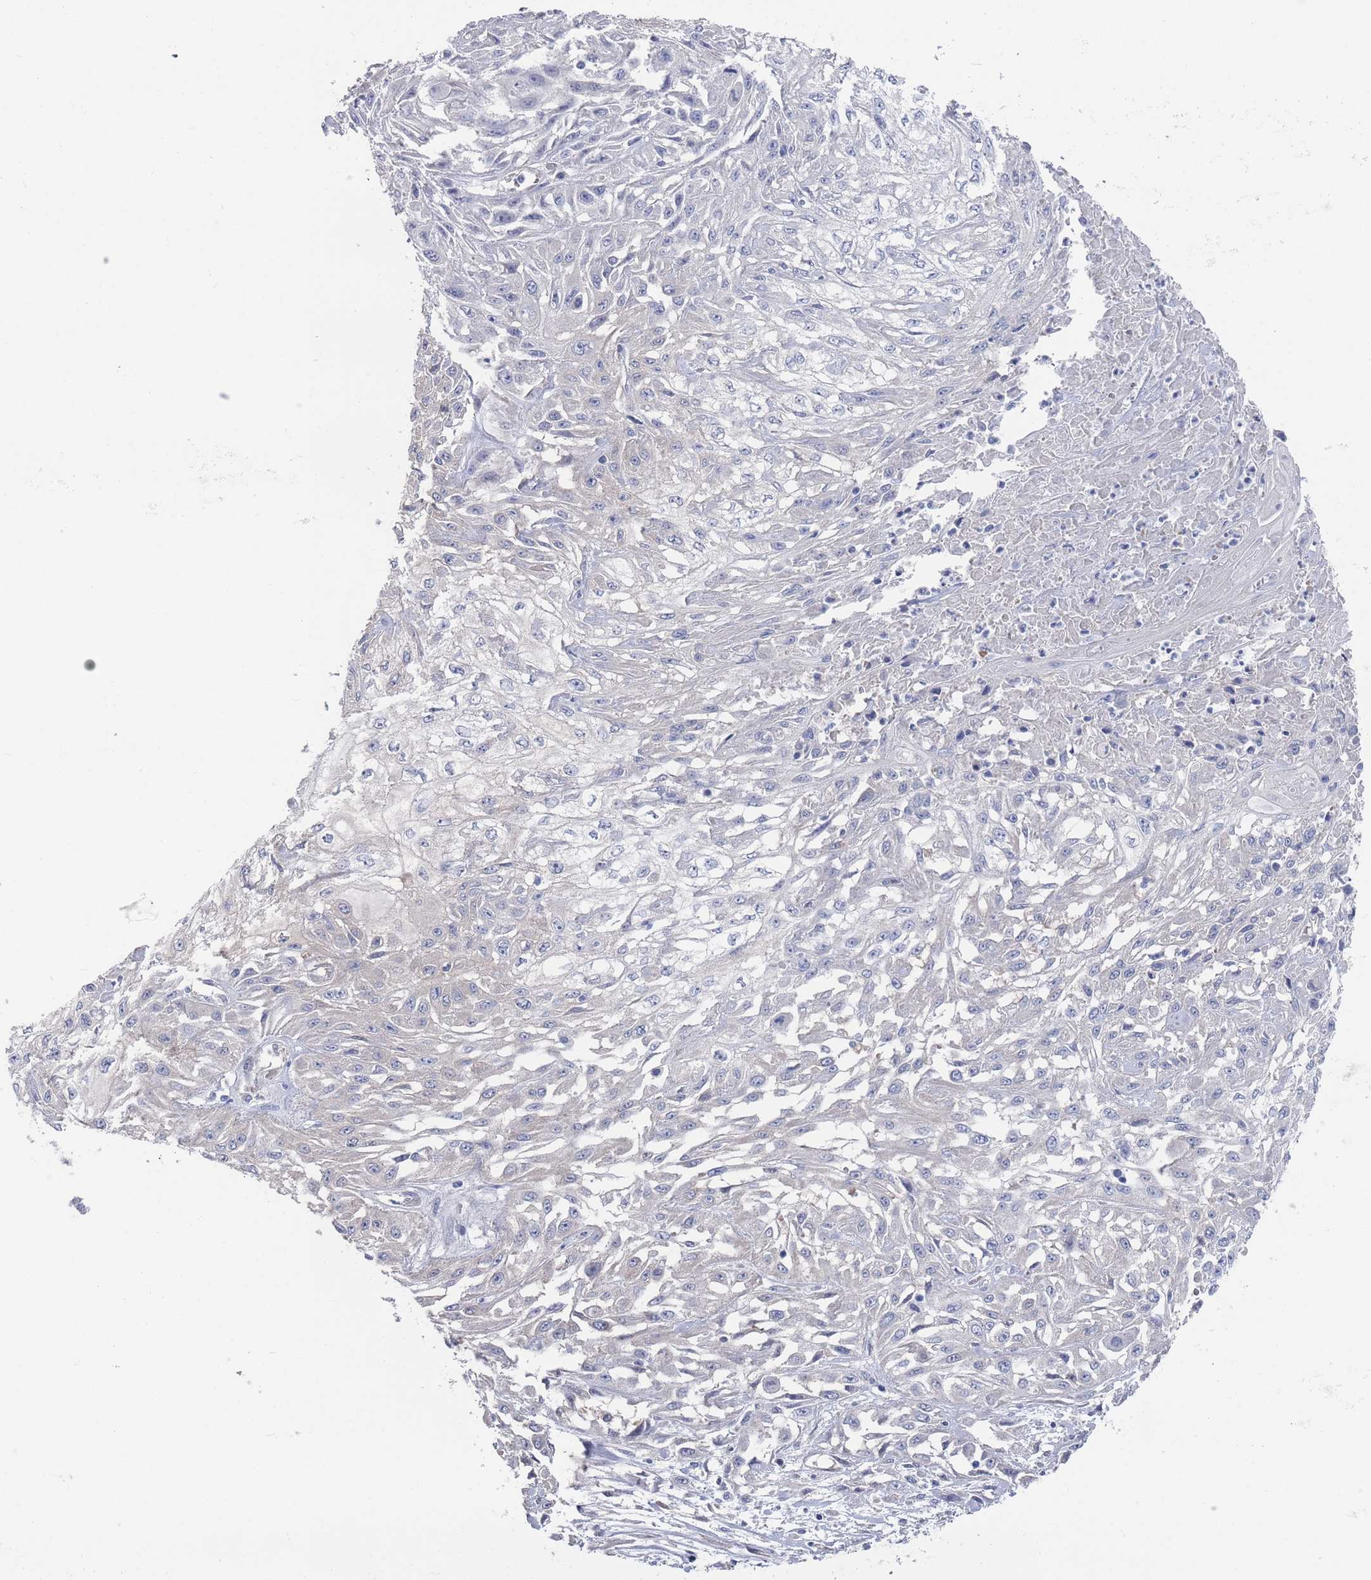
{"staining": {"intensity": "negative", "quantity": "none", "location": "none"}, "tissue": "skin cancer", "cell_type": "Tumor cells", "image_type": "cancer", "snomed": [{"axis": "morphology", "description": "Squamous cell carcinoma, NOS"}, {"axis": "morphology", "description": "Squamous cell carcinoma, metastatic, NOS"}, {"axis": "topography", "description": "Skin"}, {"axis": "topography", "description": "Lymph node"}], "caption": "Human skin cancer (squamous cell carcinoma) stained for a protein using immunohistochemistry (IHC) displays no positivity in tumor cells.", "gene": "TMCO3", "patient": {"sex": "male", "age": 75}}